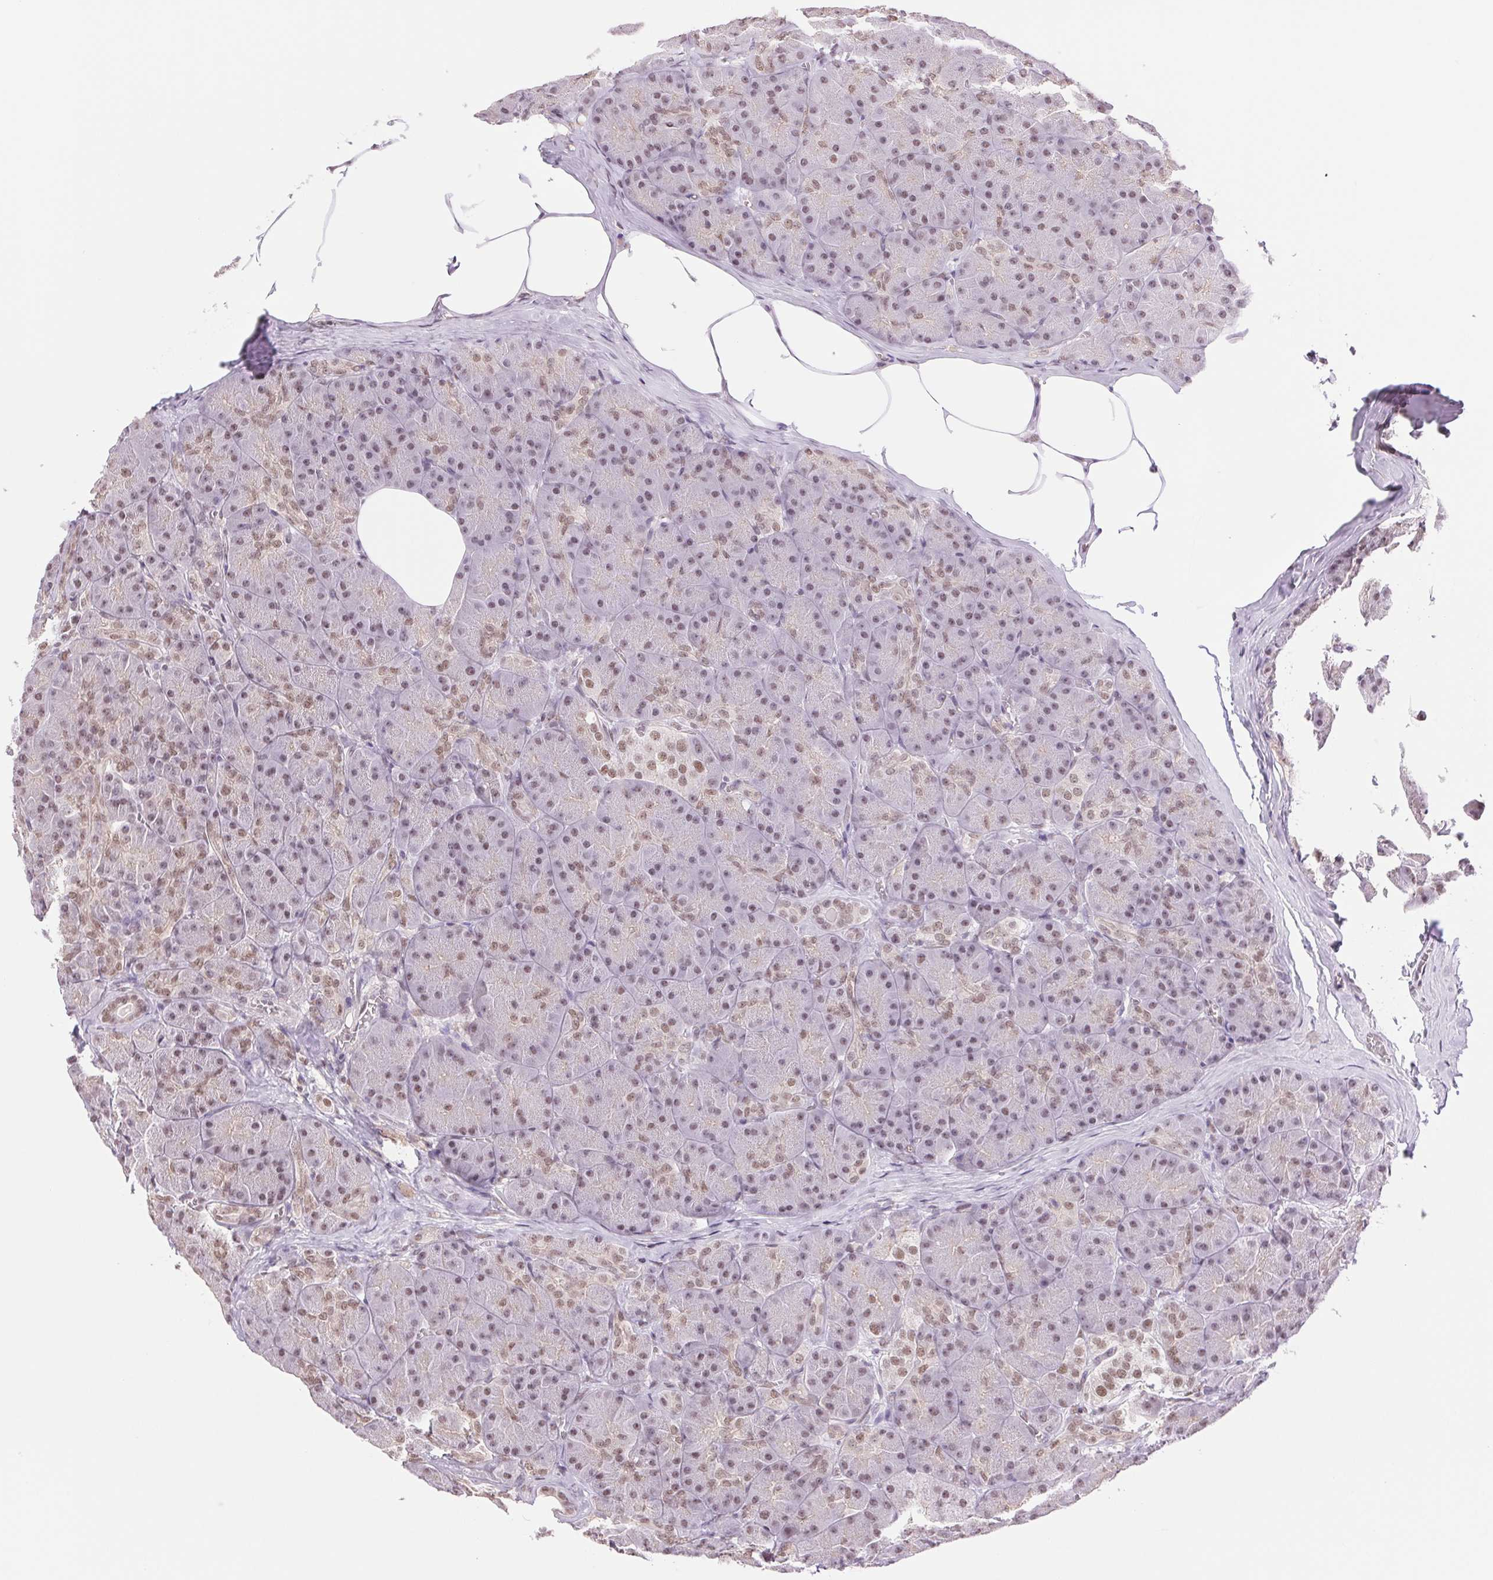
{"staining": {"intensity": "weak", "quantity": "25%-75%", "location": "nuclear"}, "tissue": "pancreas", "cell_type": "Exocrine glandular cells", "image_type": "normal", "snomed": [{"axis": "morphology", "description": "Normal tissue, NOS"}, {"axis": "topography", "description": "Pancreas"}], "caption": "High-power microscopy captured an immunohistochemistry histopathology image of normal pancreas, revealing weak nuclear staining in about 25%-75% of exocrine glandular cells. Immunohistochemistry (ihc) stains the protein in brown and the nuclei are stained blue.", "gene": "RPRD1B", "patient": {"sex": "male", "age": 57}}